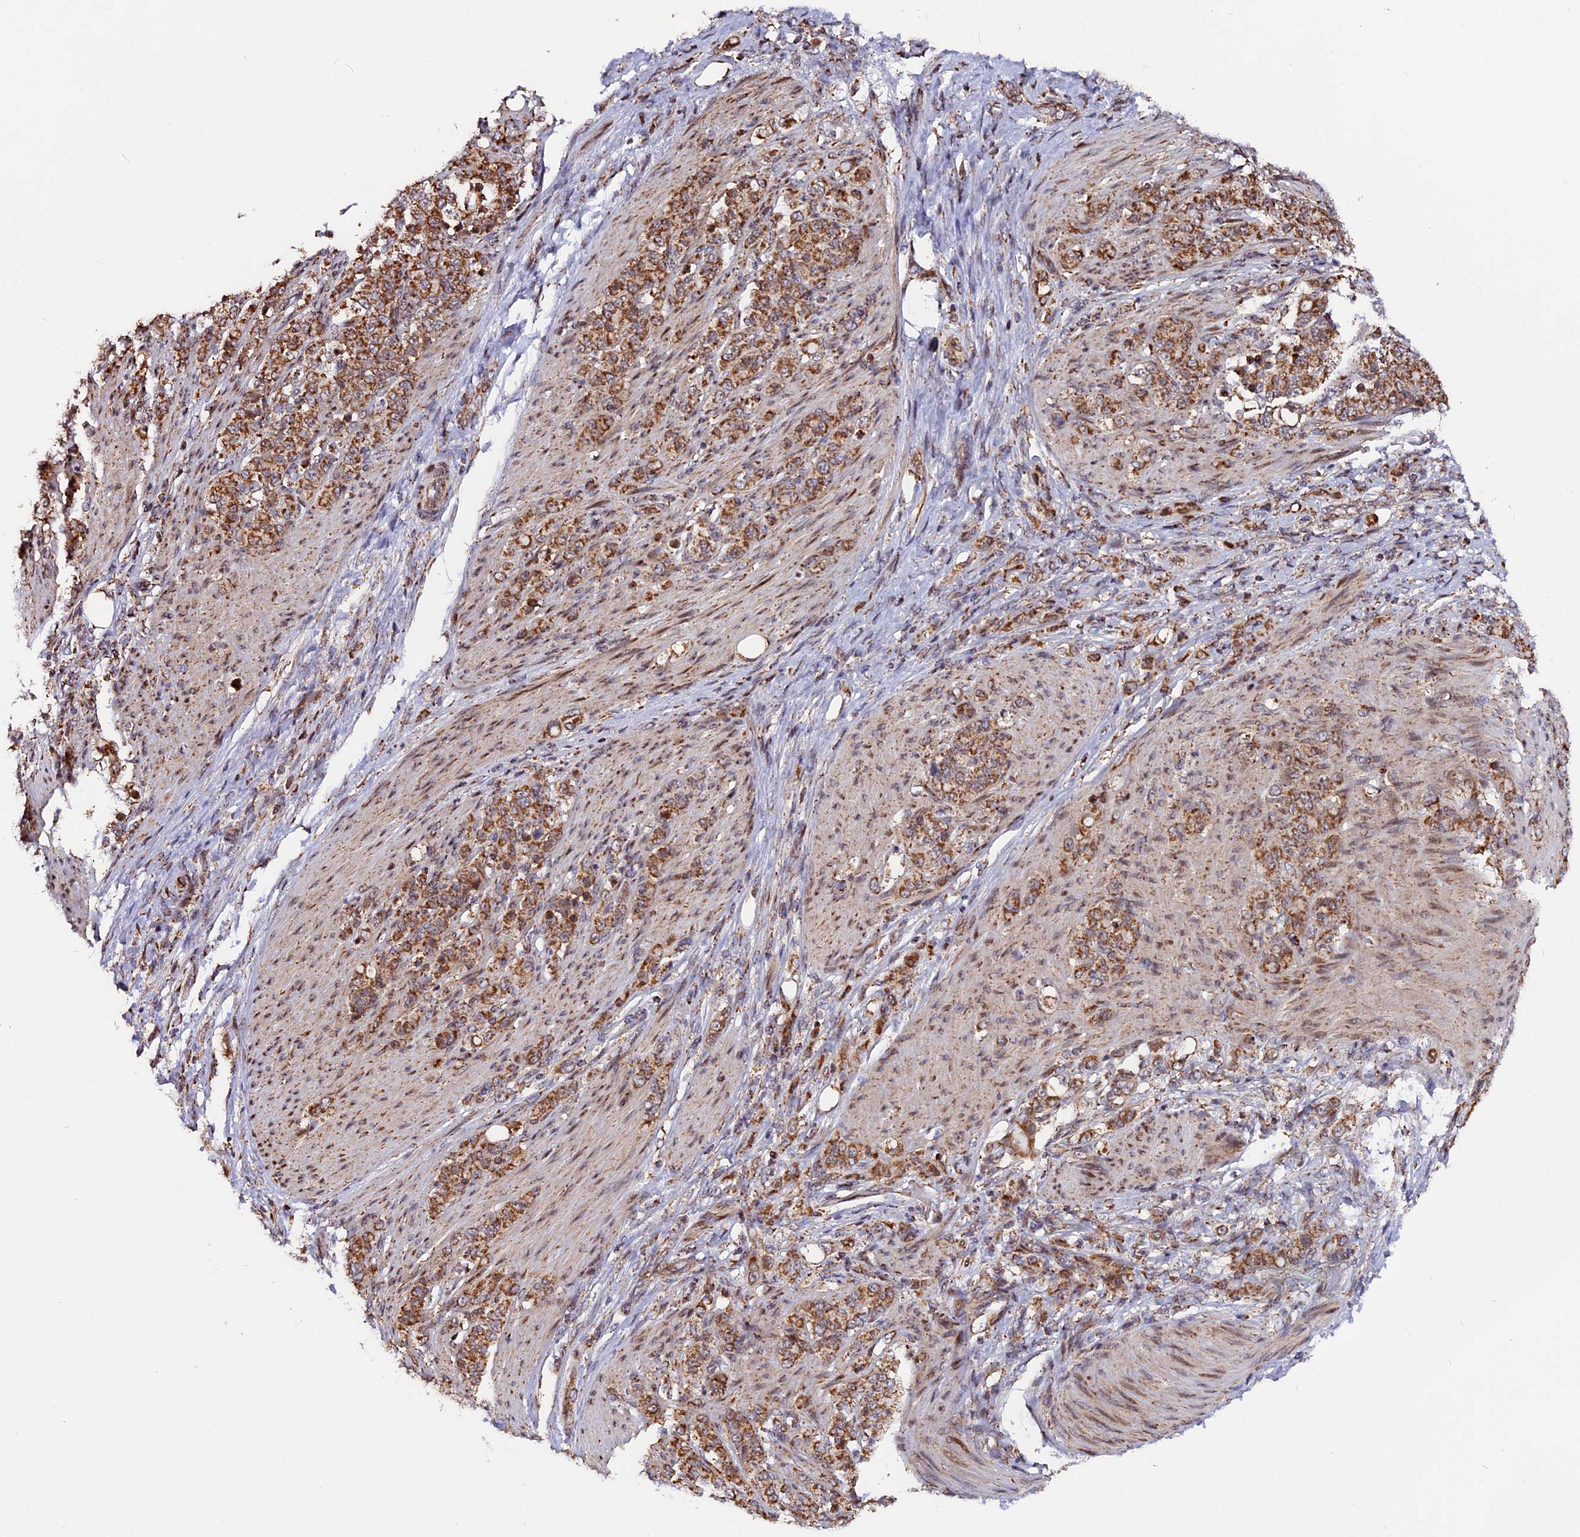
{"staining": {"intensity": "moderate", "quantity": ">75%", "location": "cytoplasmic/membranous"}, "tissue": "stomach cancer", "cell_type": "Tumor cells", "image_type": "cancer", "snomed": [{"axis": "morphology", "description": "Adenocarcinoma, NOS"}, {"axis": "topography", "description": "Stomach"}], "caption": "Adenocarcinoma (stomach) stained with DAB (3,3'-diaminobenzidine) immunohistochemistry (IHC) displays medium levels of moderate cytoplasmic/membranous positivity in approximately >75% of tumor cells.", "gene": "FAM174C", "patient": {"sex": "female", "age": 79}}